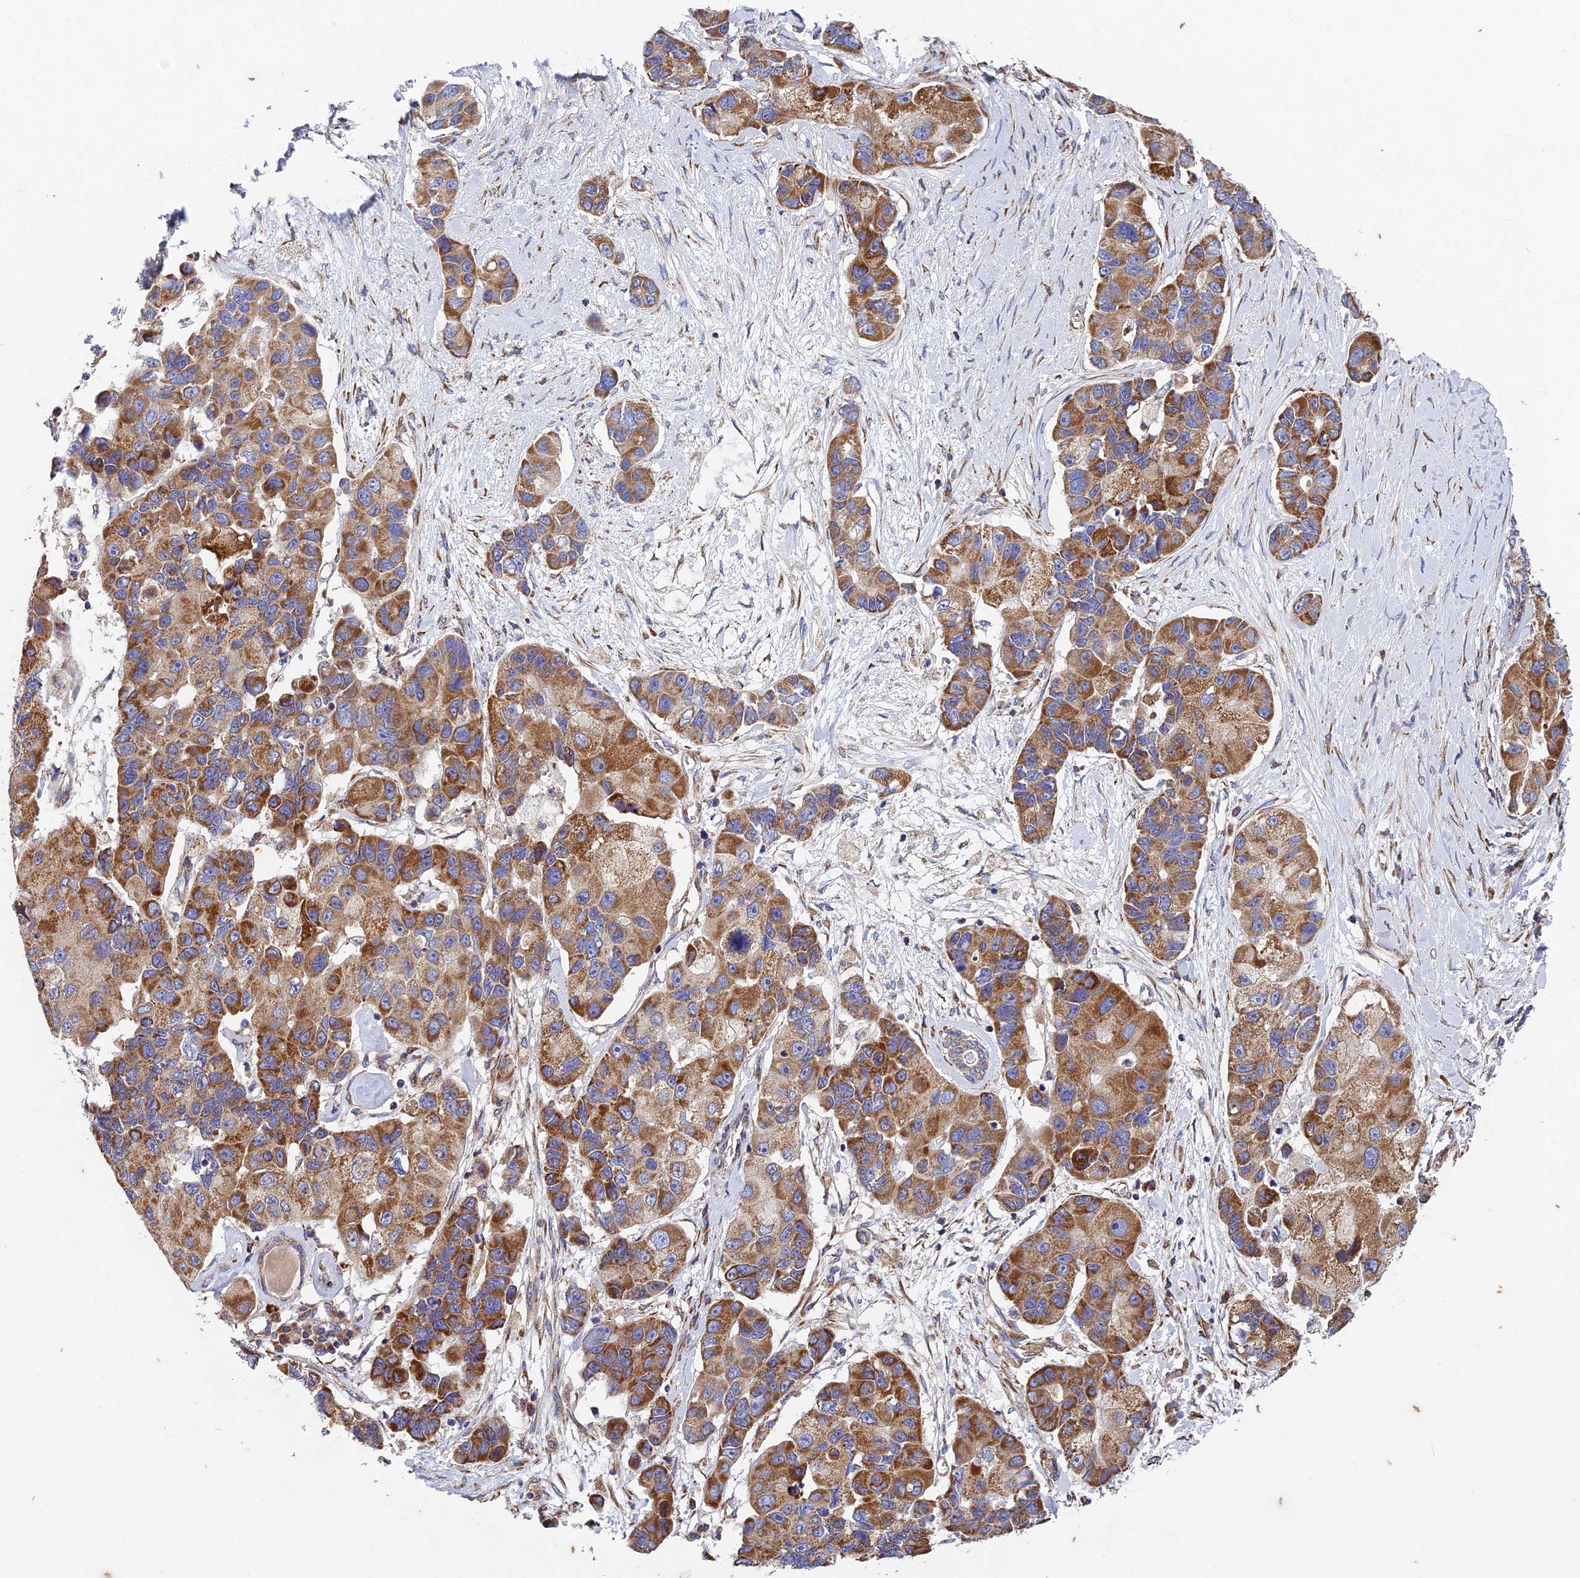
{"staining": {"intensity": "moderate", "quantity": "25%-75%", "location": "cytoplasmic/membranous"}, "tissue": "lung cancer", "cell_type": "Tumor cells", "image_type": "cancer", "snomed": [{"axis": "morphology", "description": "Adenocarcinoma, NOS"}, {"axis": "topography", "description": "Lung"}], "caption": "Approximately 25%-75% of tumor cells in adenocarcinoma (lung) display moderate cytoplasmic/membranous protein positivity as visualized by brown immunohistochemical staining.", "gene": "AP4S1", "patient": {"sex": "female", "age": 54}}